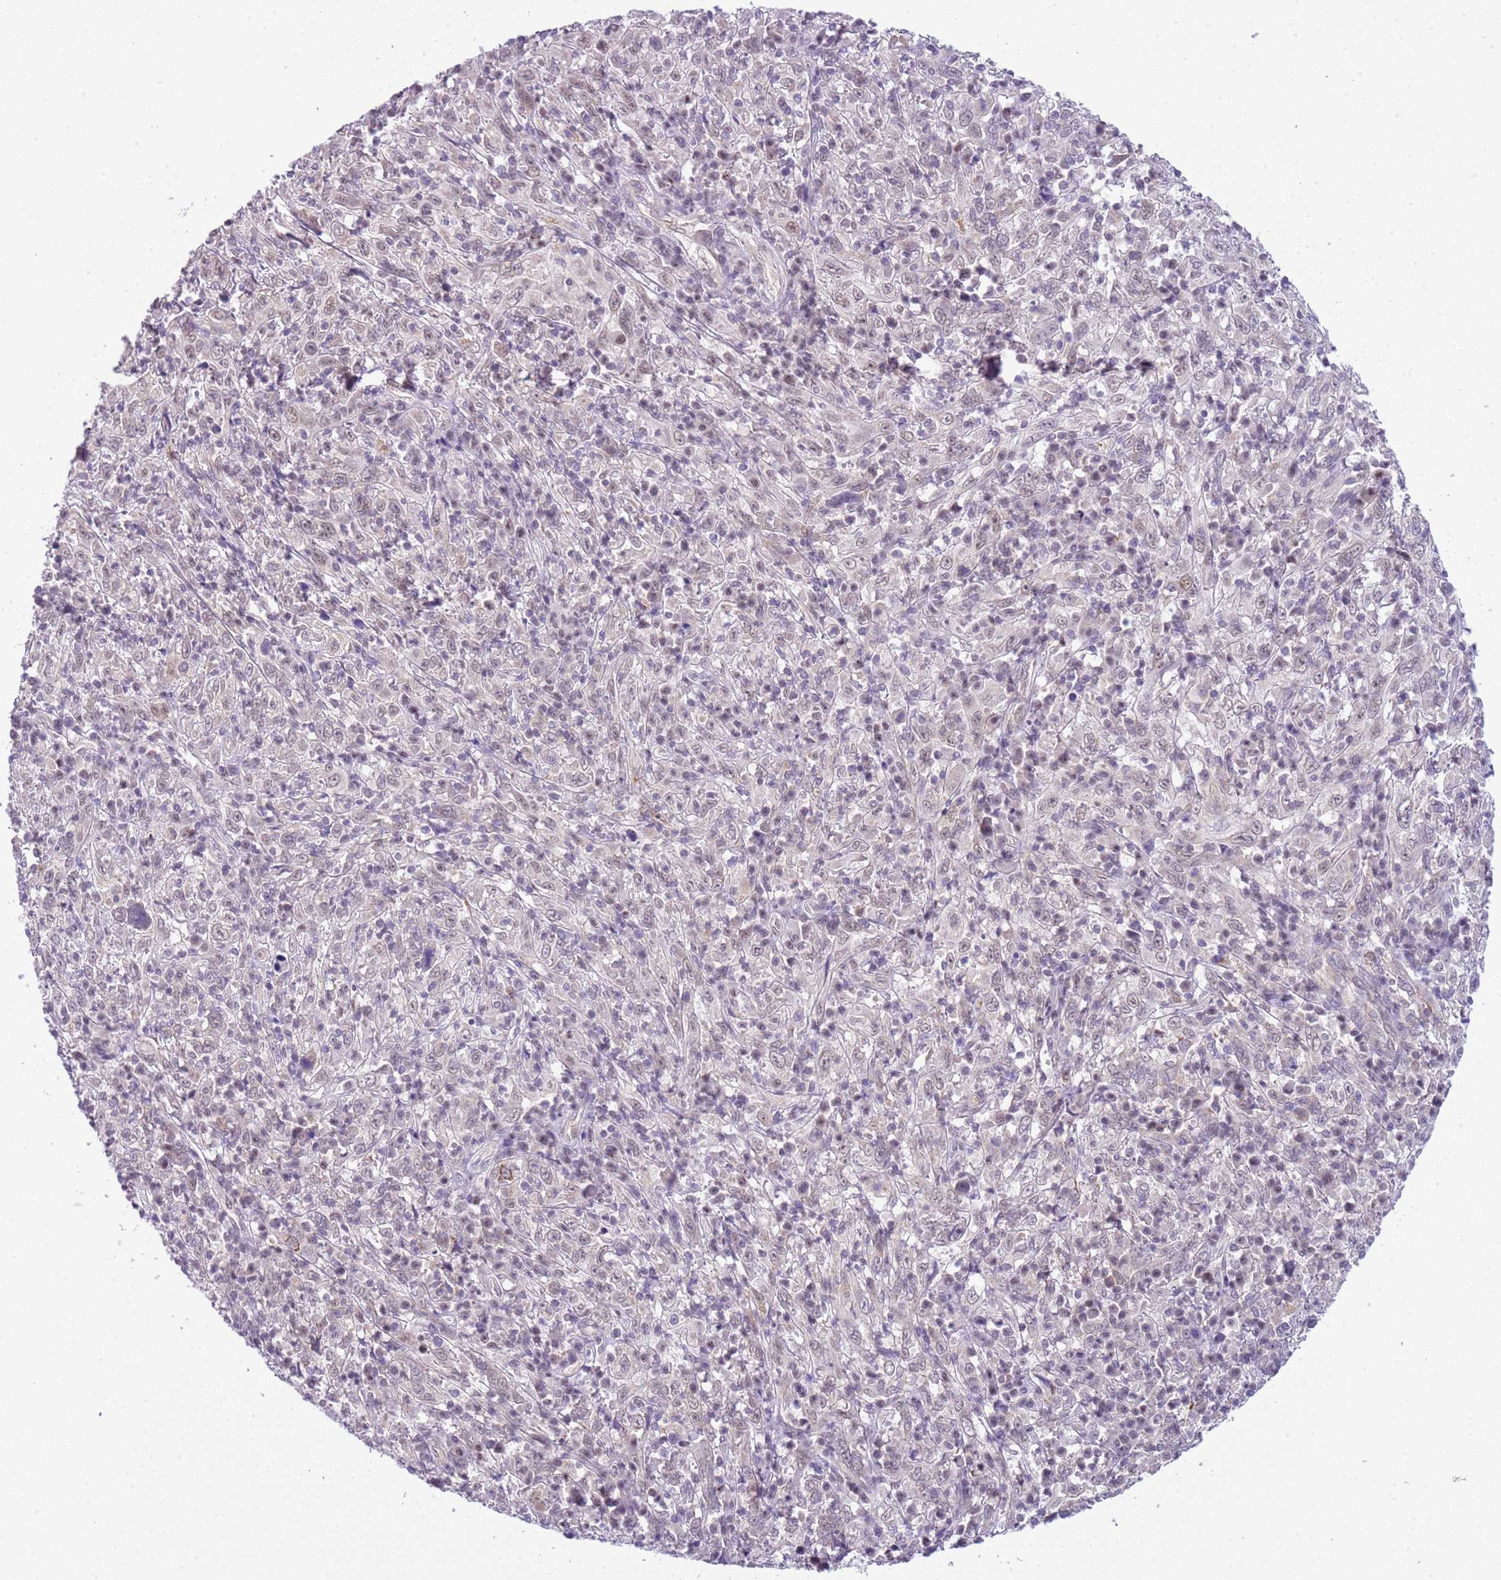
{"staining": {"intensity": "negative", "quantity": "none", "location": "none"}, "tissue": "cervical cancer", "cell_type": "Tumor cells", "image_type": "cancer", "snomed": [{"axis": "morphology", "description": "Squamous cell carcinoma, NOS"}, {"axis": "topography", "description": "Cervix"}], "caption": "This is a photomicrograph of IHC staining of cervical cancer (squamous cell carcinoma), which shows no positivity in tumor cells.", "gene": "FAM120C", "patient": {"sex": "female", "age": 46}}